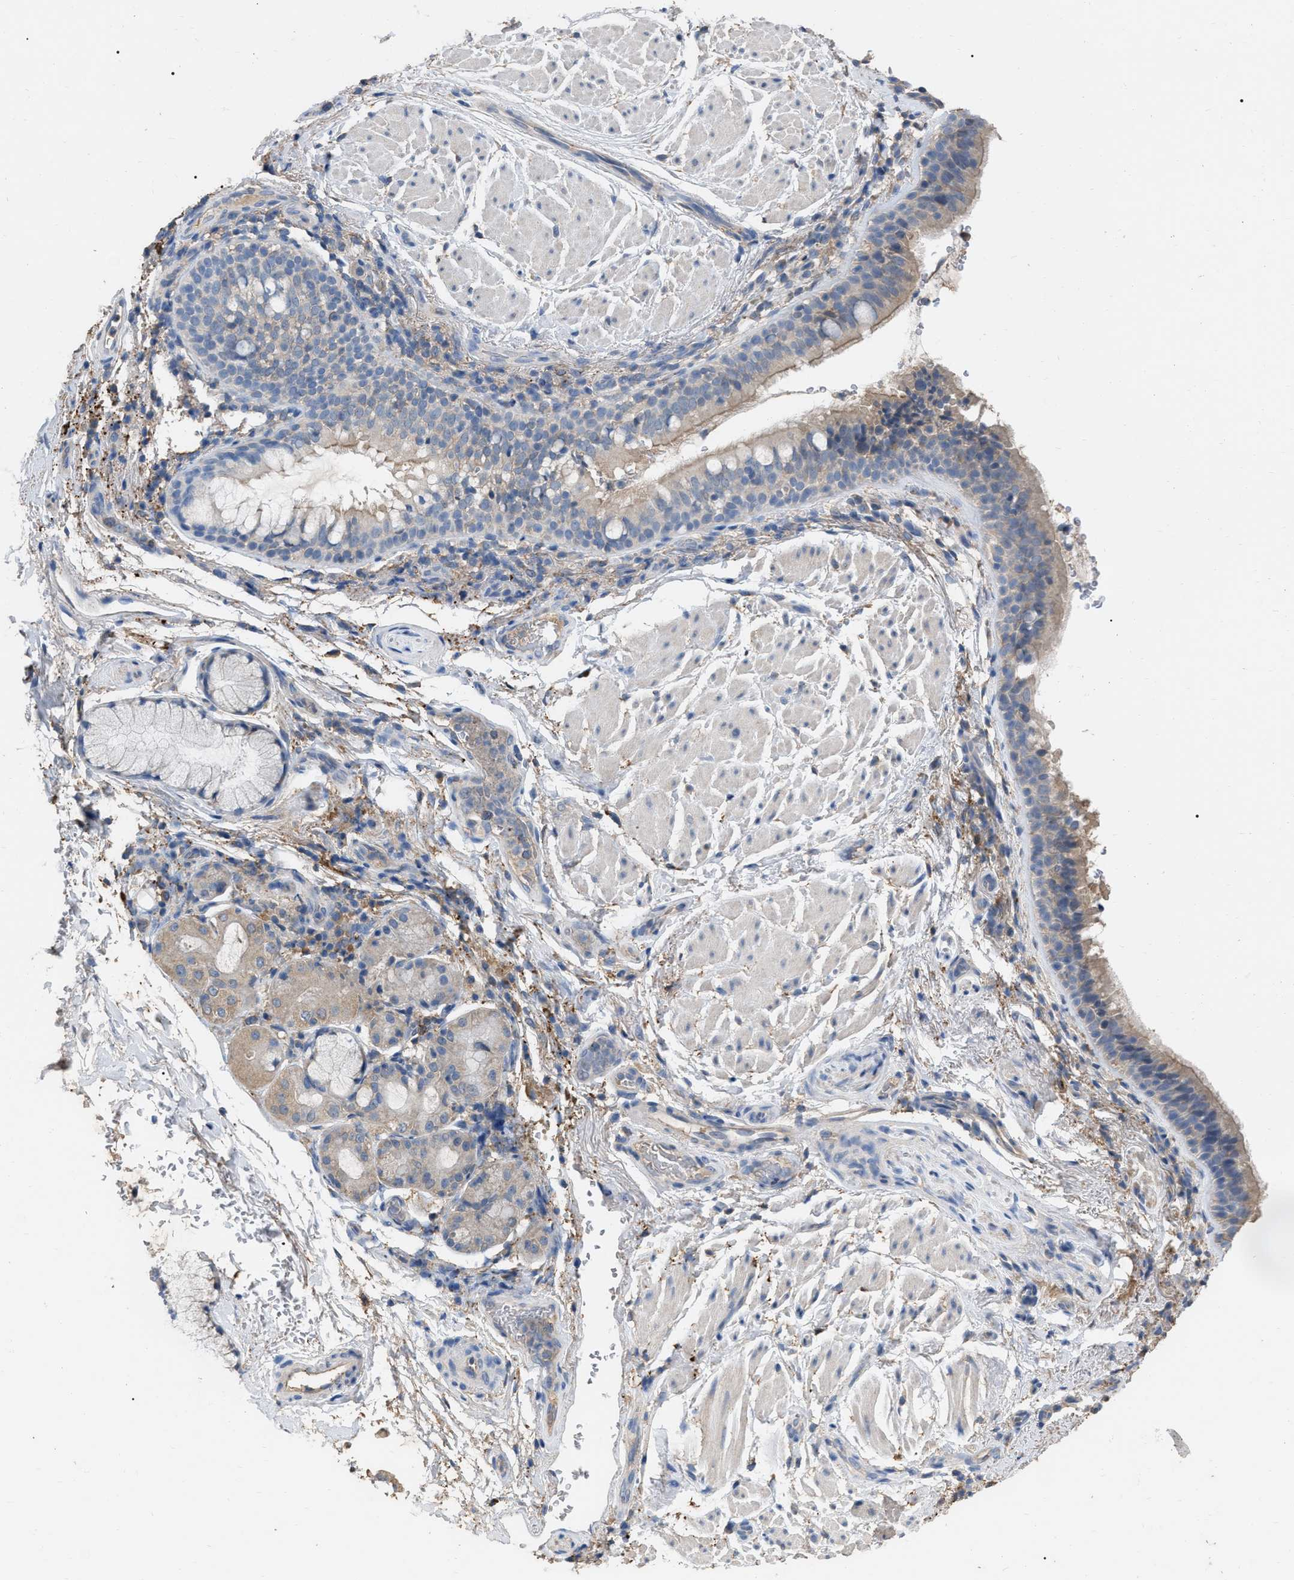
{"staining": {"intensity": "weak", "quantity": "25%-75%", "location": "cytoplasmic/membranous"}, "tissue": "bronchus", "cell_type": "Respiratory epithelial cells", "image_type": "normal", "snomed": [{"axis": "morphology", "description": "Normal tissue, NOS"}, {"axis": "morphology", "description": "Inflammation, NOS"}, {"axis": "topography", "description": "Cartilage tissue"}, {"axis": "topography", "description": "Bronchus"}], "caption": "Bronchus stained with immunohistochemistry displays weak cytoplasmic/membranous expression in about 25%-75% of respiratory epithelial cells. (brown staining indicates protein expression, while blue staining denotes nuclei).", "gene": "GPR179", "patient": {"sex": "male", "age": 77}}